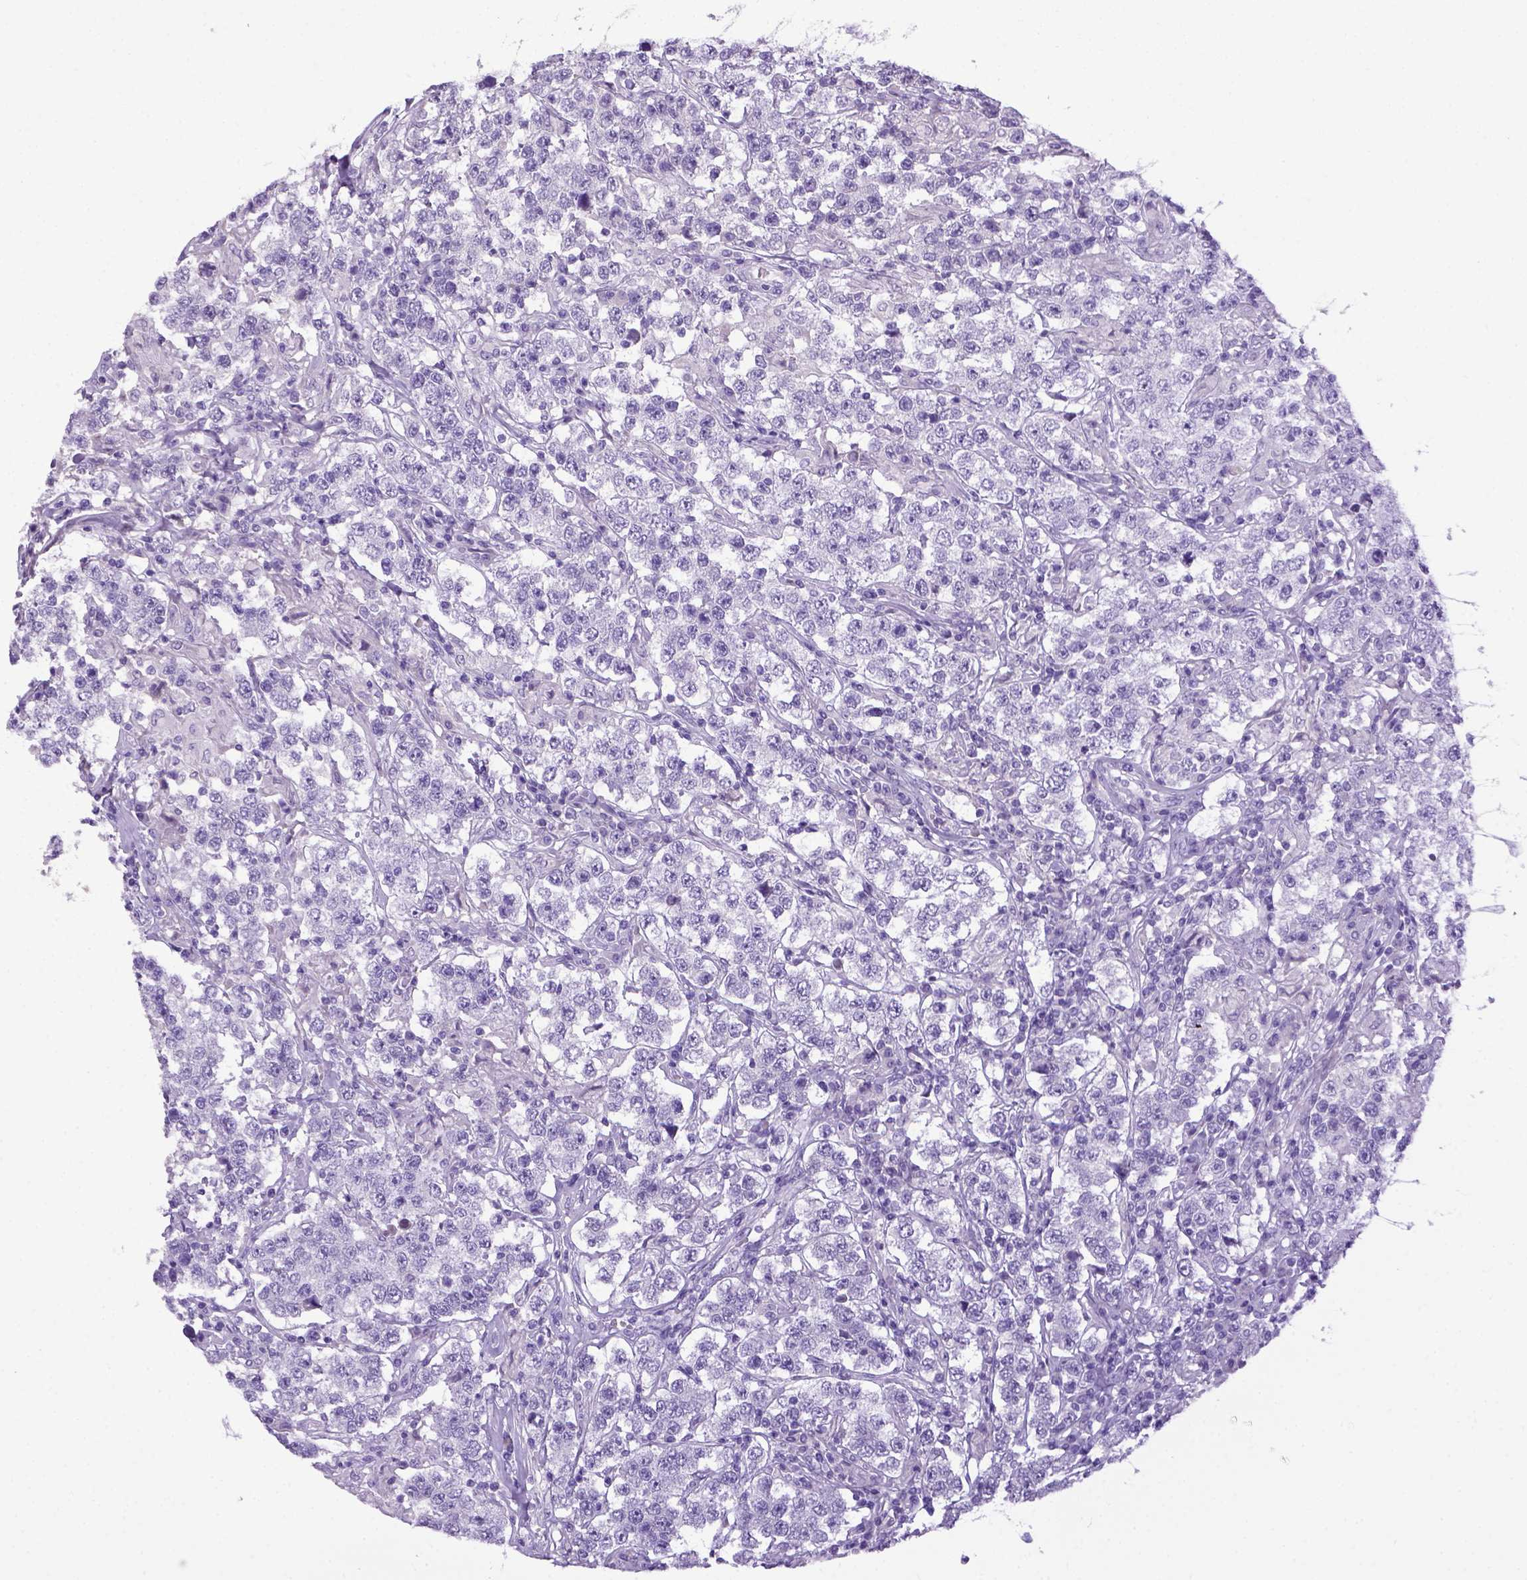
{"staining": {"intensity": "negative", "quantity": "none", "location": "none"}, "tissue": "testis cancer", "cell_type": "Tumor cells", "image_type": "cancer", "snomed": [{"axis": "morphology", "description": "Seminoma, NOS"}, {"axis": "morphology", "description": "Carcinoma, Embryonal, NOS"}, {"axis": "topography", "description": "Testis"}], "caption": "Tumor cells are negative for brown protein staining in testis cancer. (Brightfield microscopy of DAB (3,3'-diaminobenzidine) immunohistochemistry at high magnification).", "gene": "ITIH4", "patient": {"sex": "male", "age": 41}}